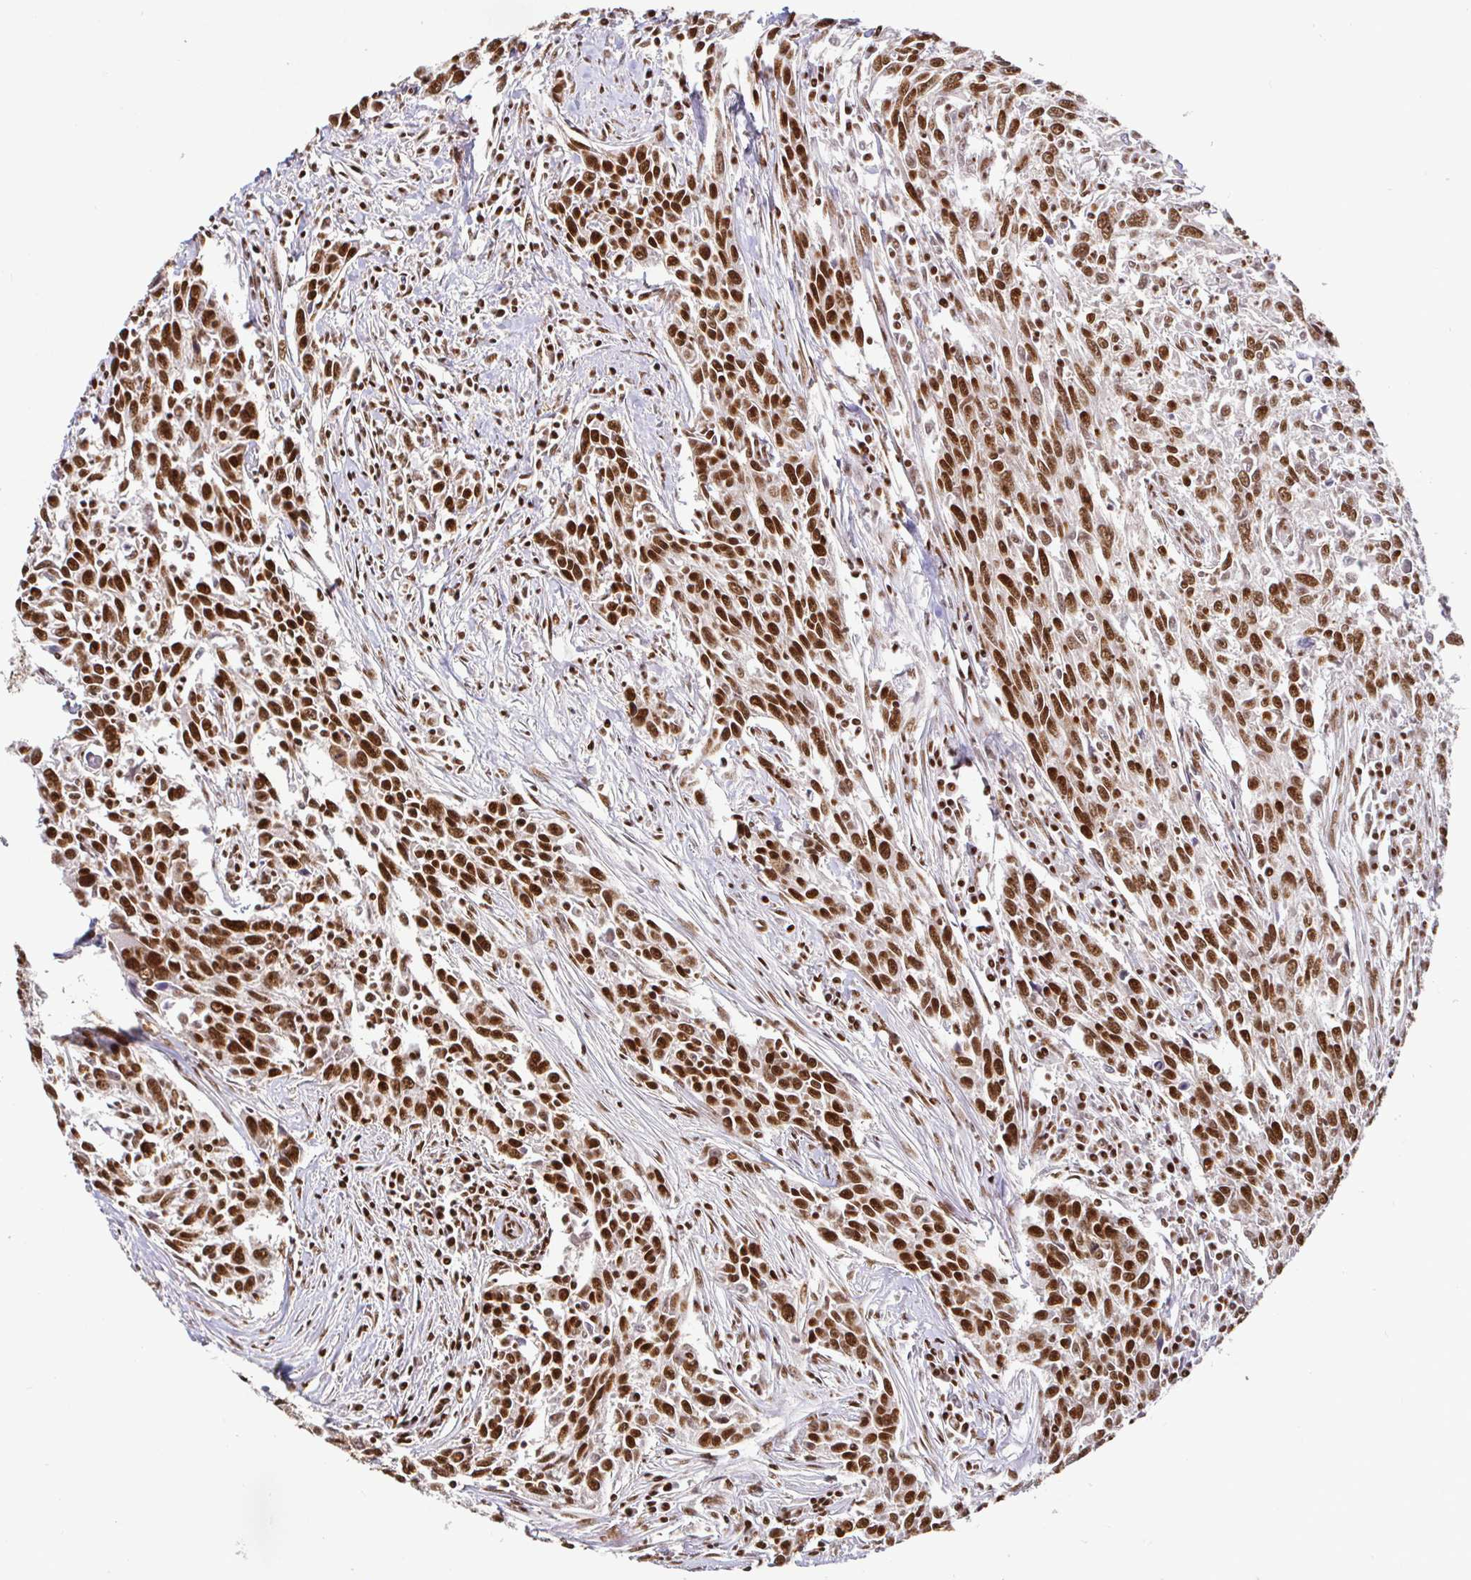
{"staining": {"intensity": "strong", "quantity": ">75%", "location": "nuclear"}, "tissue": "breast cancer", "cell_type": "Tumor cells", "image_type": "cancer", "snomed": [{"axis": "morphology", "description": "Duct carcinoma"}, {"axis": "topography", "description": "Breast"}], "caption": "The immunohistochemical stain labels strong nuclear positivity in tumor cells of breast cancer tissue.", "gene": "SP3", "patient": {"sex": "female", "age": 50}}